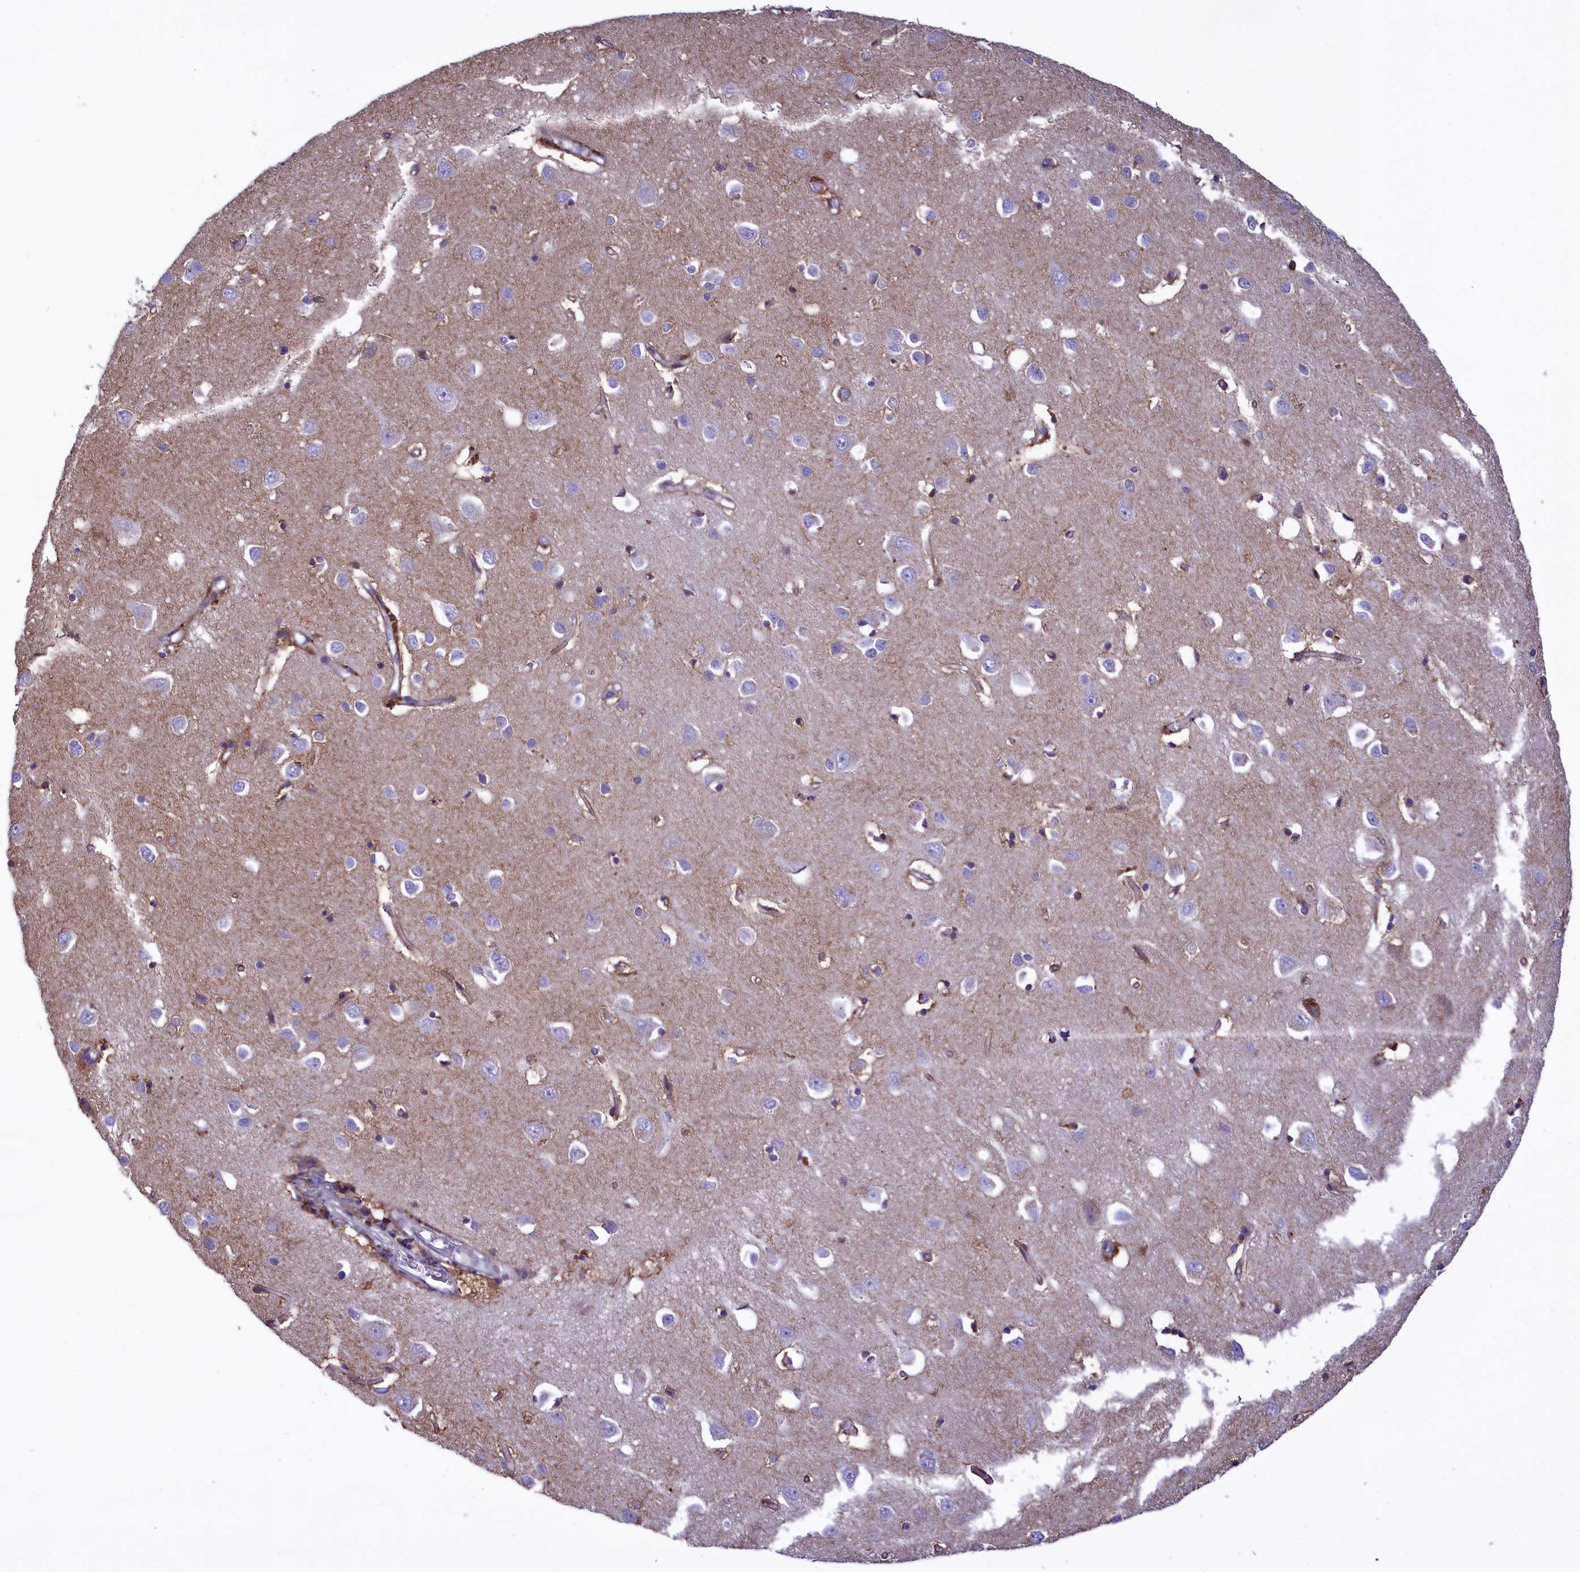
{"staining": {"intensity": "weak", "quantity": "25%-75%", "location": "cytoplasmic/membranous"}, "tissue": "cerebral cortex", "cell_type": "Endothelial cells", "image_type": "normal", "snomed": [{"axis": "morphology", "description": "Normal tissue, NOS"}, {"axis": "topography", "description": "Cerebral cortex"}], "caption": "Unremarkable cerebral cortex was stained to show a protein in brown. There is low levels of weak cytoplasmic/membranous staining in about 25%-75% of endothelial cells.", "gene": "MAN2B1", "patient": {"sex": "female", "age": 64}}